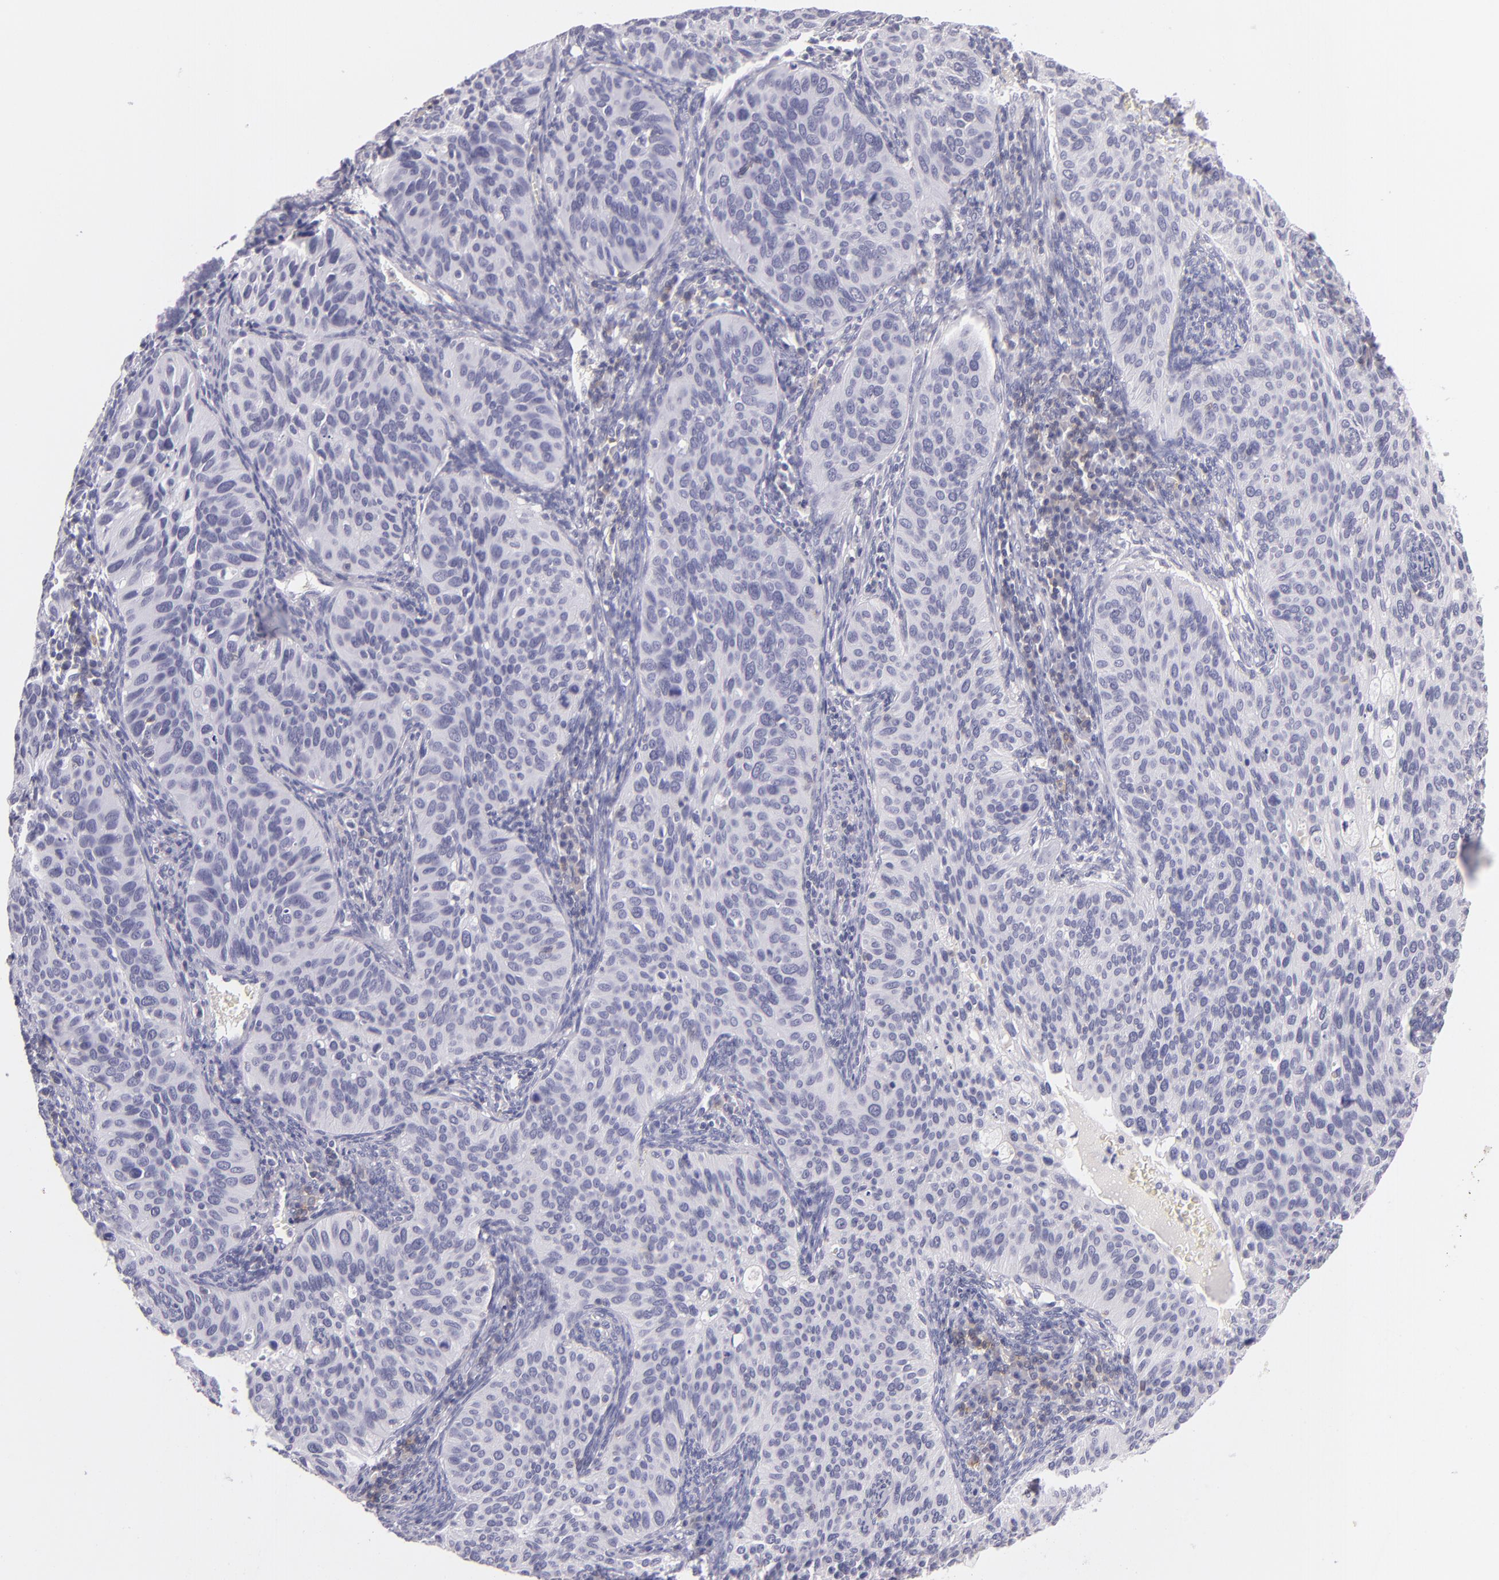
{"staining": {"intensity": "negative", "quantity": "none", "location": "none"}, "tissue": "cervical cancer", "cell_type": "Tumor cells", "image_type": "cancer", "snomed": [{"axis": "morphology", "description": "Adenocarcinoma, NOS"}, {"axis": "topography", "description": "Cervix"}], "caption": "The histopathology image reveals no significant expression in tumor cells of cervical adenocarcinoma.", "gene": "CD48", "patient": {"sex": "female", "age": 29}}